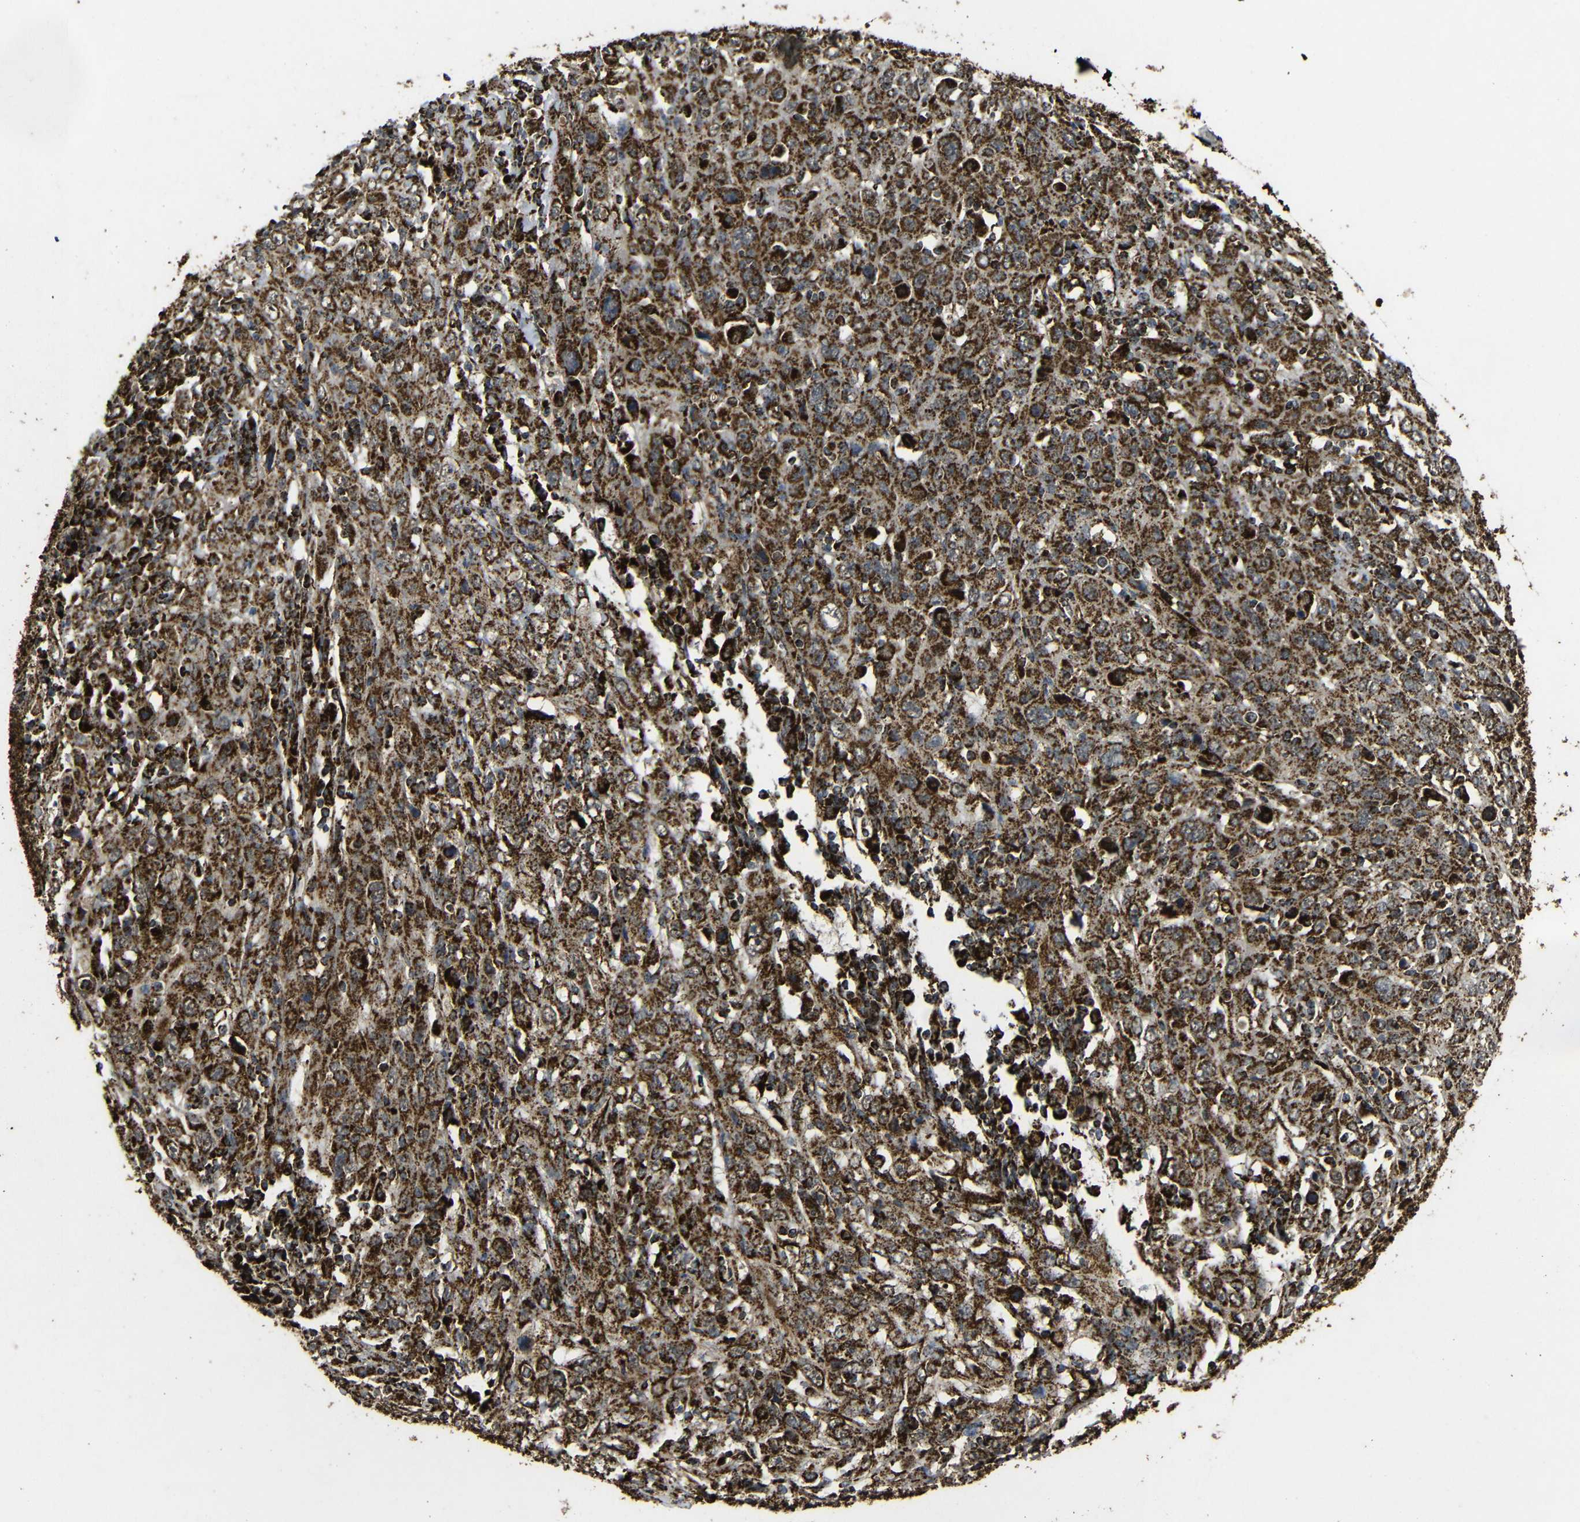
{"staining": {"intensity": "strong", "quantity": ">75%", "location": "cytoplasmic/membranous"}, "tissue": "cervical cancer", "cell_type": "Tumor cells", "image_type": "cancer", "snomed": [{"axis": "morphology", "description": "Squamous cell carcinoma, NOS"}, {"axis": "topography", "description": "Cervix"}], "caption": "Cervical cancer (squamous cell carcinoma) stained with a brown dye reveals strong cytoplasmic/membranous positive staining in approximately >75% of tumor cells.", "gene": "ATP5F1A", "patient": {"sex": "female", "age": 46}}